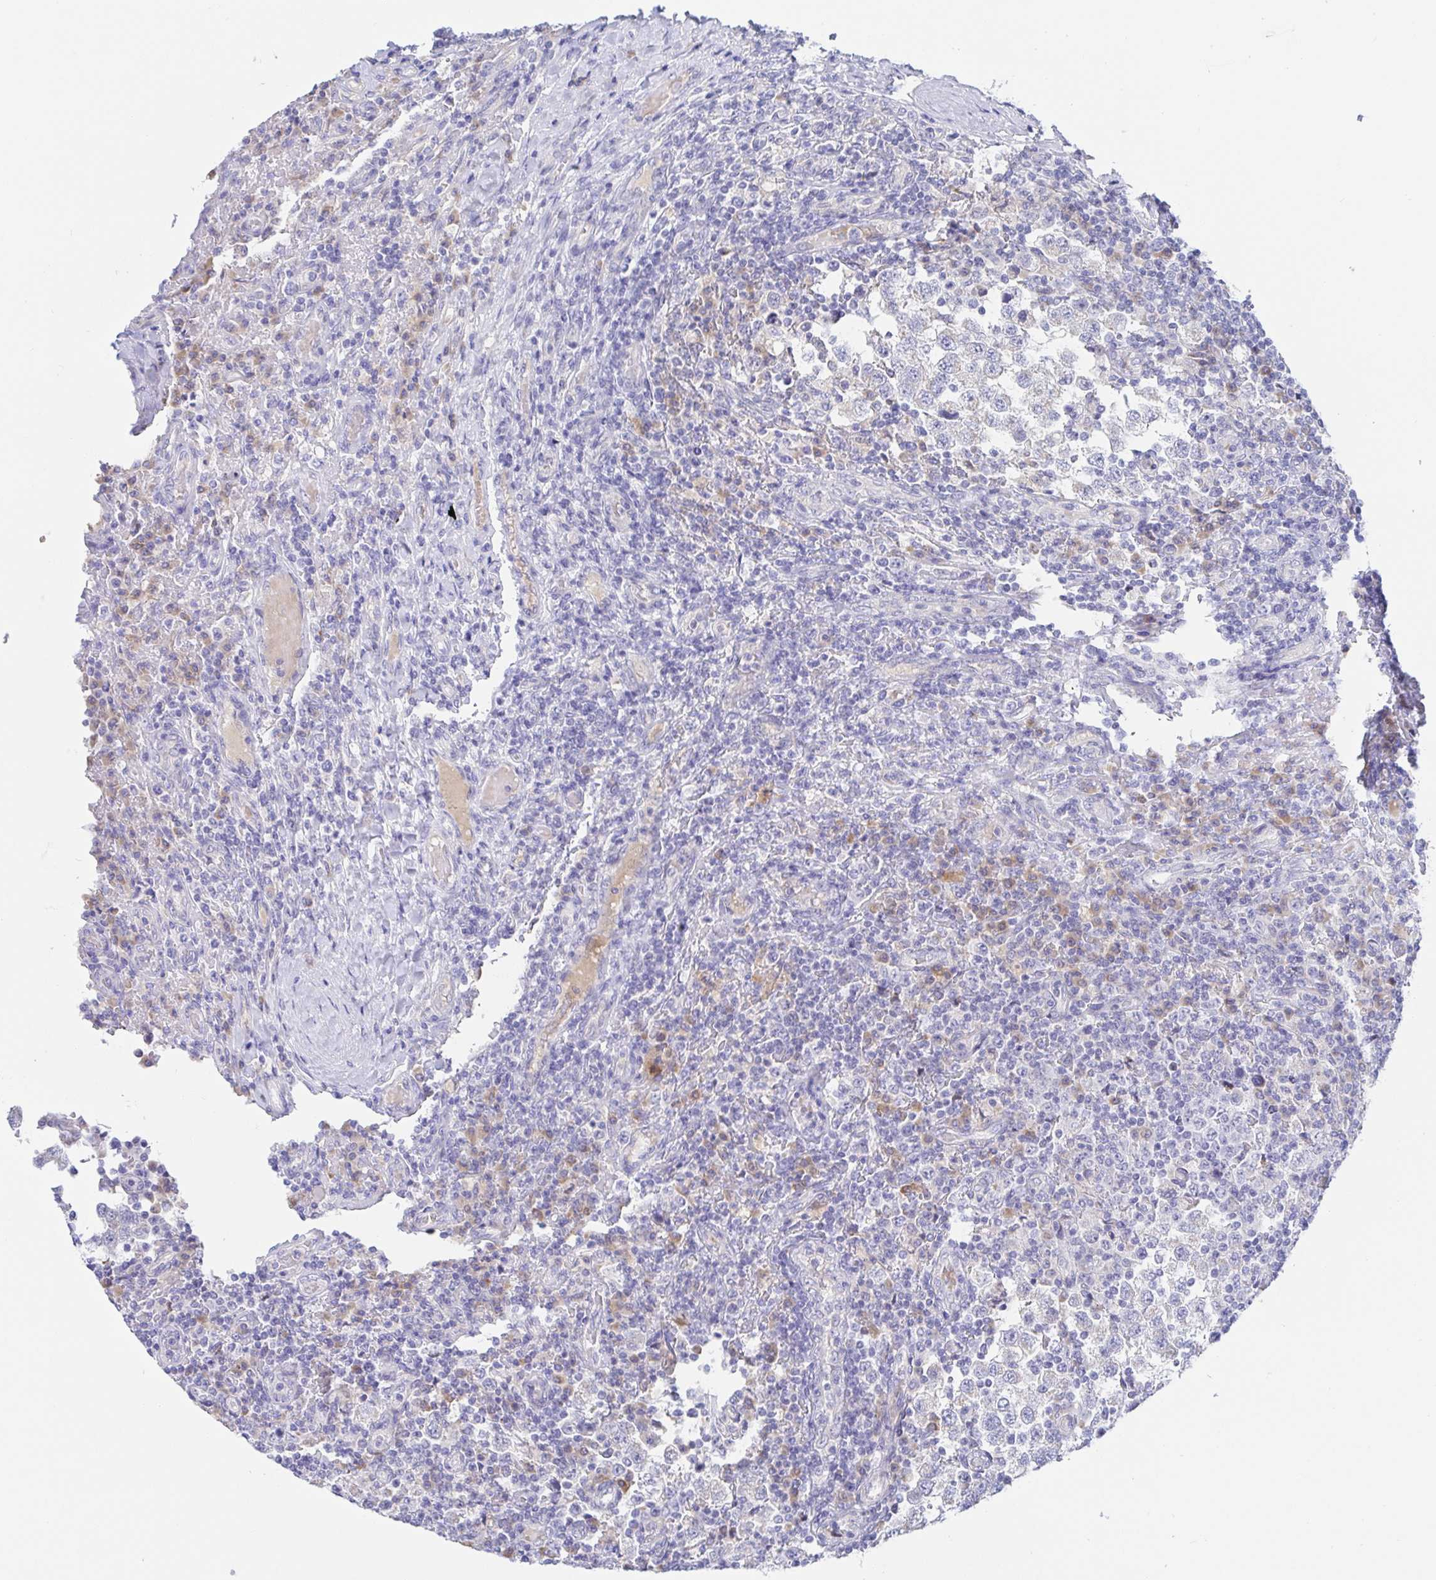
{"staining": {"intensity": "negative", "quantity": "none", "location": "none"}, "tissue": "testis cancer", "cell_type": "Tumor cells", "image_type": "cancer", "snomed": [{"axis": "morphology", "description": "Seminoma, NOS"}, {"axis": "topography", "description": "Testis"}], "caption": "IHC photomicrograph of neoplastic tissue: human testis cancer stained with DAB (3,3'-diaminobenzidine) exhibits no significant protein expression in tumor cells.", "gene": "SIAH3", "patient": {"sex": "male", "age": 34}}